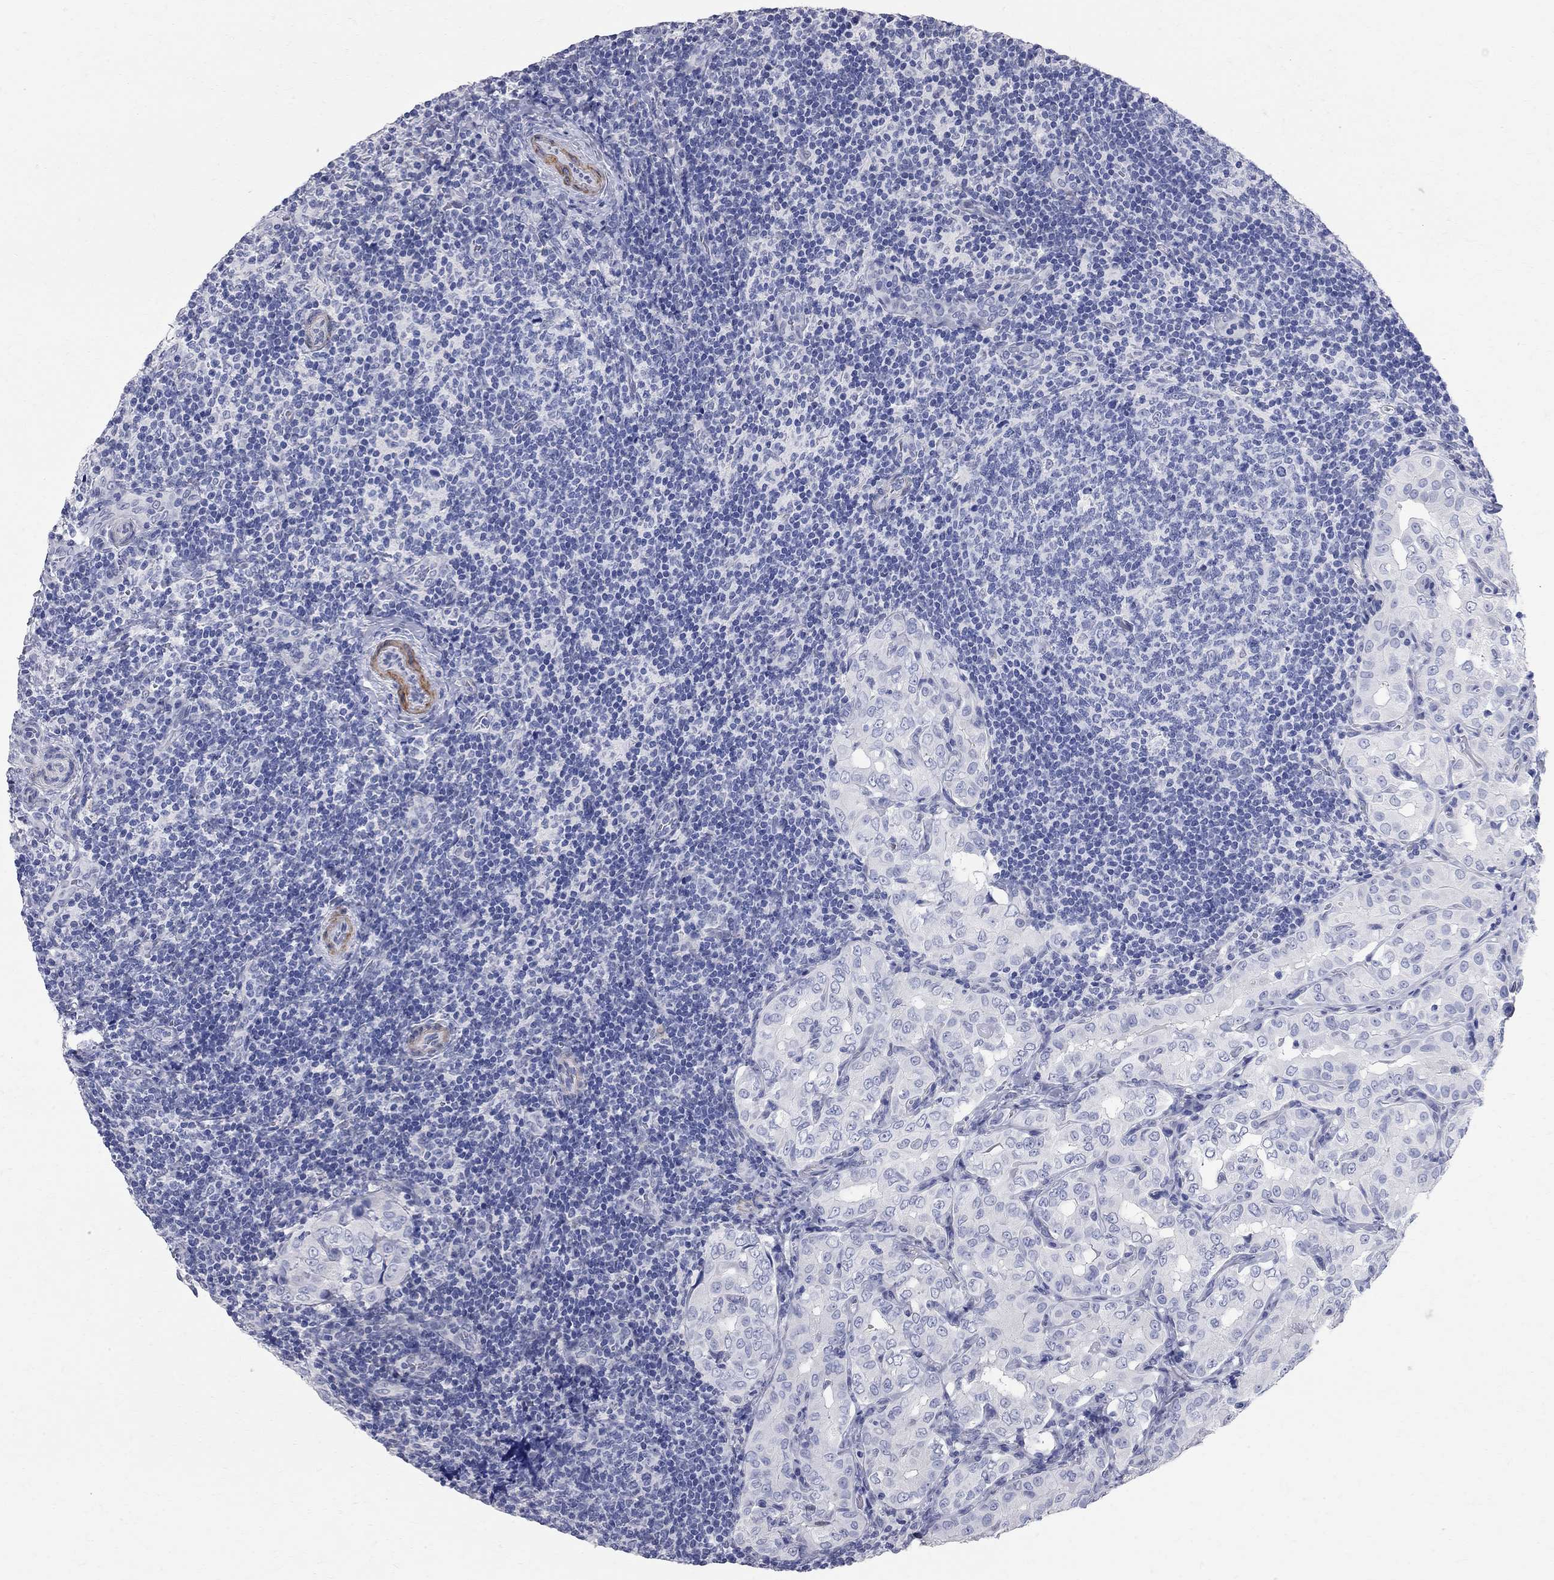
{"staining": {"intensity": "negative", "quantity": "none", "location": "none"}, "tissue": "thyroid cancer", "cell_type": "Tumor cells", "image_type": "cancer", "snomed": [{"axis": "morphology", "description": "Papillary adenocarcinoma, NOS"}, {"axis": "topography", "description": "Thyroid gland"}], "caption": "IHC micrograph of neoplastic tissue: thyroid cancer (papillary adenocarcinoma) stained with DAB exhibits no significant protein expression in tumor cells. (DAB (3,3'-diaminobenzidine) IHC, high magnification).", "gene": "BPIFB1", "patient": {"sex": "male", "age": 61}}